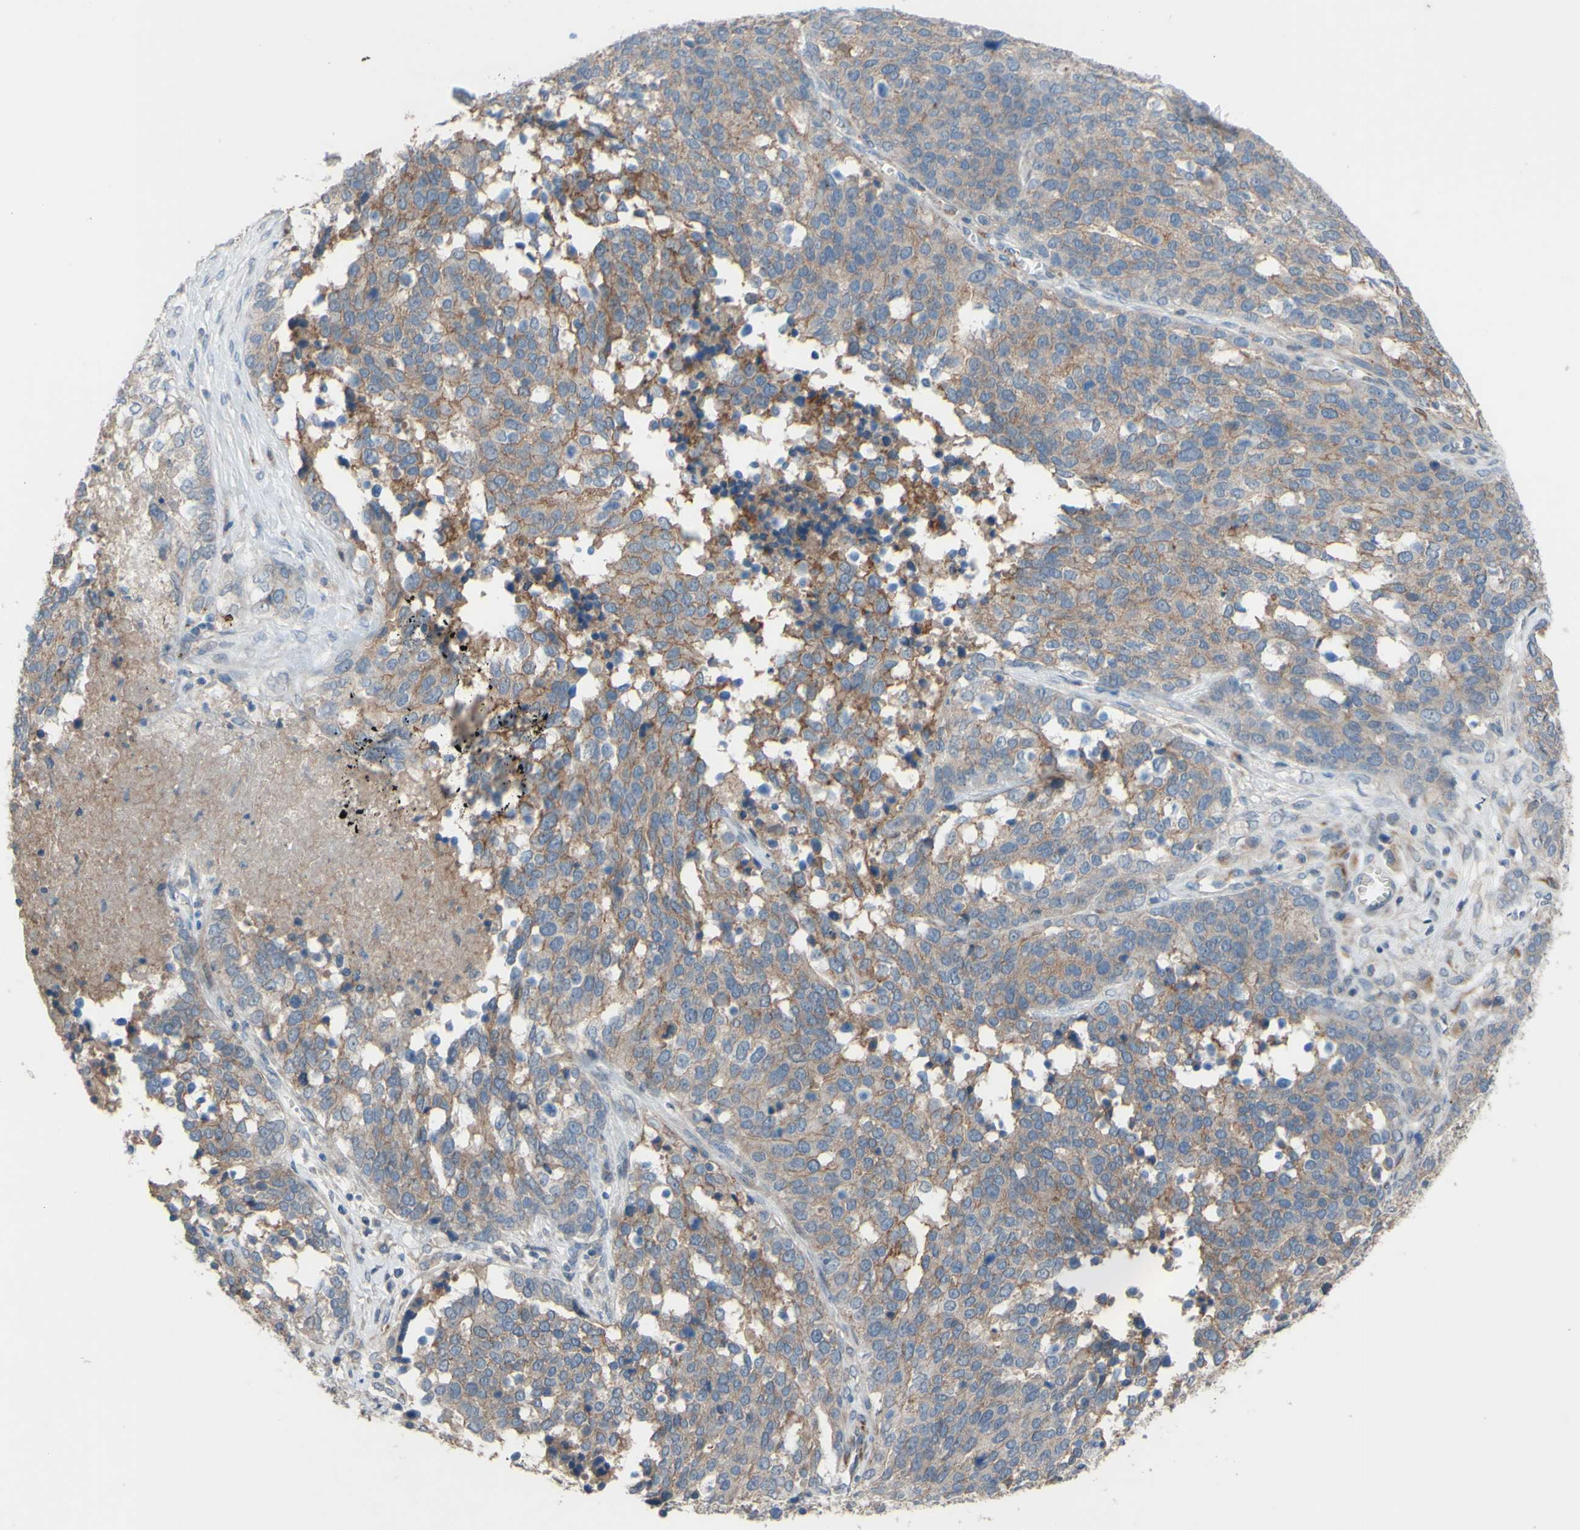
{"staining": {"intensity": "moderate", "quantity": ">75%", "location": "cytoplasmic/membranous"}, "tissue": "ovarian cancer", "cell_type": "Tumor cells", "image_type": "cancer", "snomed": [{"axis": "morphology", "description": "Cystadenocarcinoma, serous, NOS"}, {"axis": "topography", "description": "Ovary"}], "caption": "Ovarian cancer stained with DAB (3,3'-diaminobenzidine) IHC reveals medium levels of moderate cytoplasmic/membranous positivity in about >75% of tumor cells.", "gene": "CDCP1", "patient": {"sex": "female", "age": 44}}